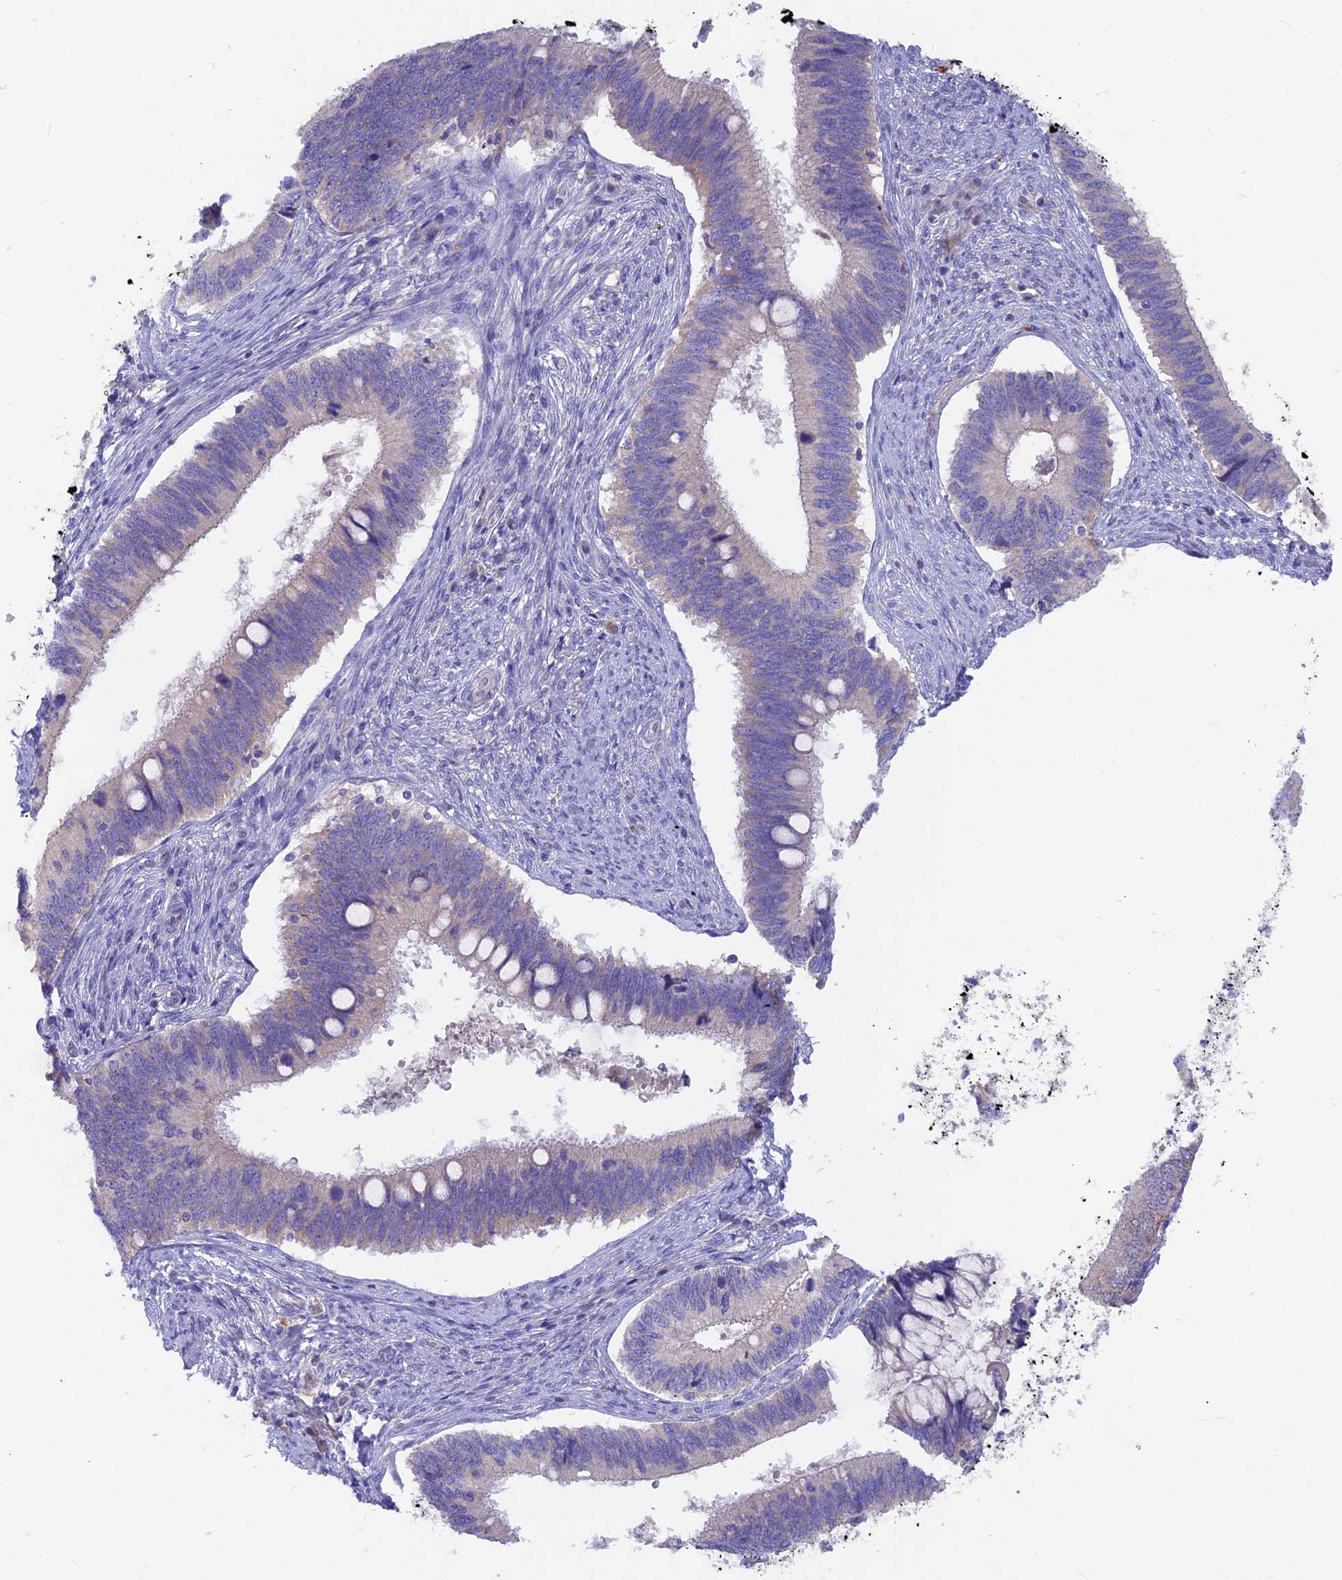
{"staining": {"intensity": "negative", "quantity": "none", "location": "none"}, "tissue": "cervical cancer", "cell_type": "Tumor cells", "image_type": "cancer", "snomed": [{"axis": "morphology", "description": "Adenocarcinoma, NOS"}, {"axis": "topography", "description": "Cervix"}], "caption": "There is no significant expression in tumor cells of adenocarcinoma (cervical). (Immunohistochemistry, brightfield microscopy, high magnification).", "gene": "PZP", "patient": {"sex": "female", "age": 42}}